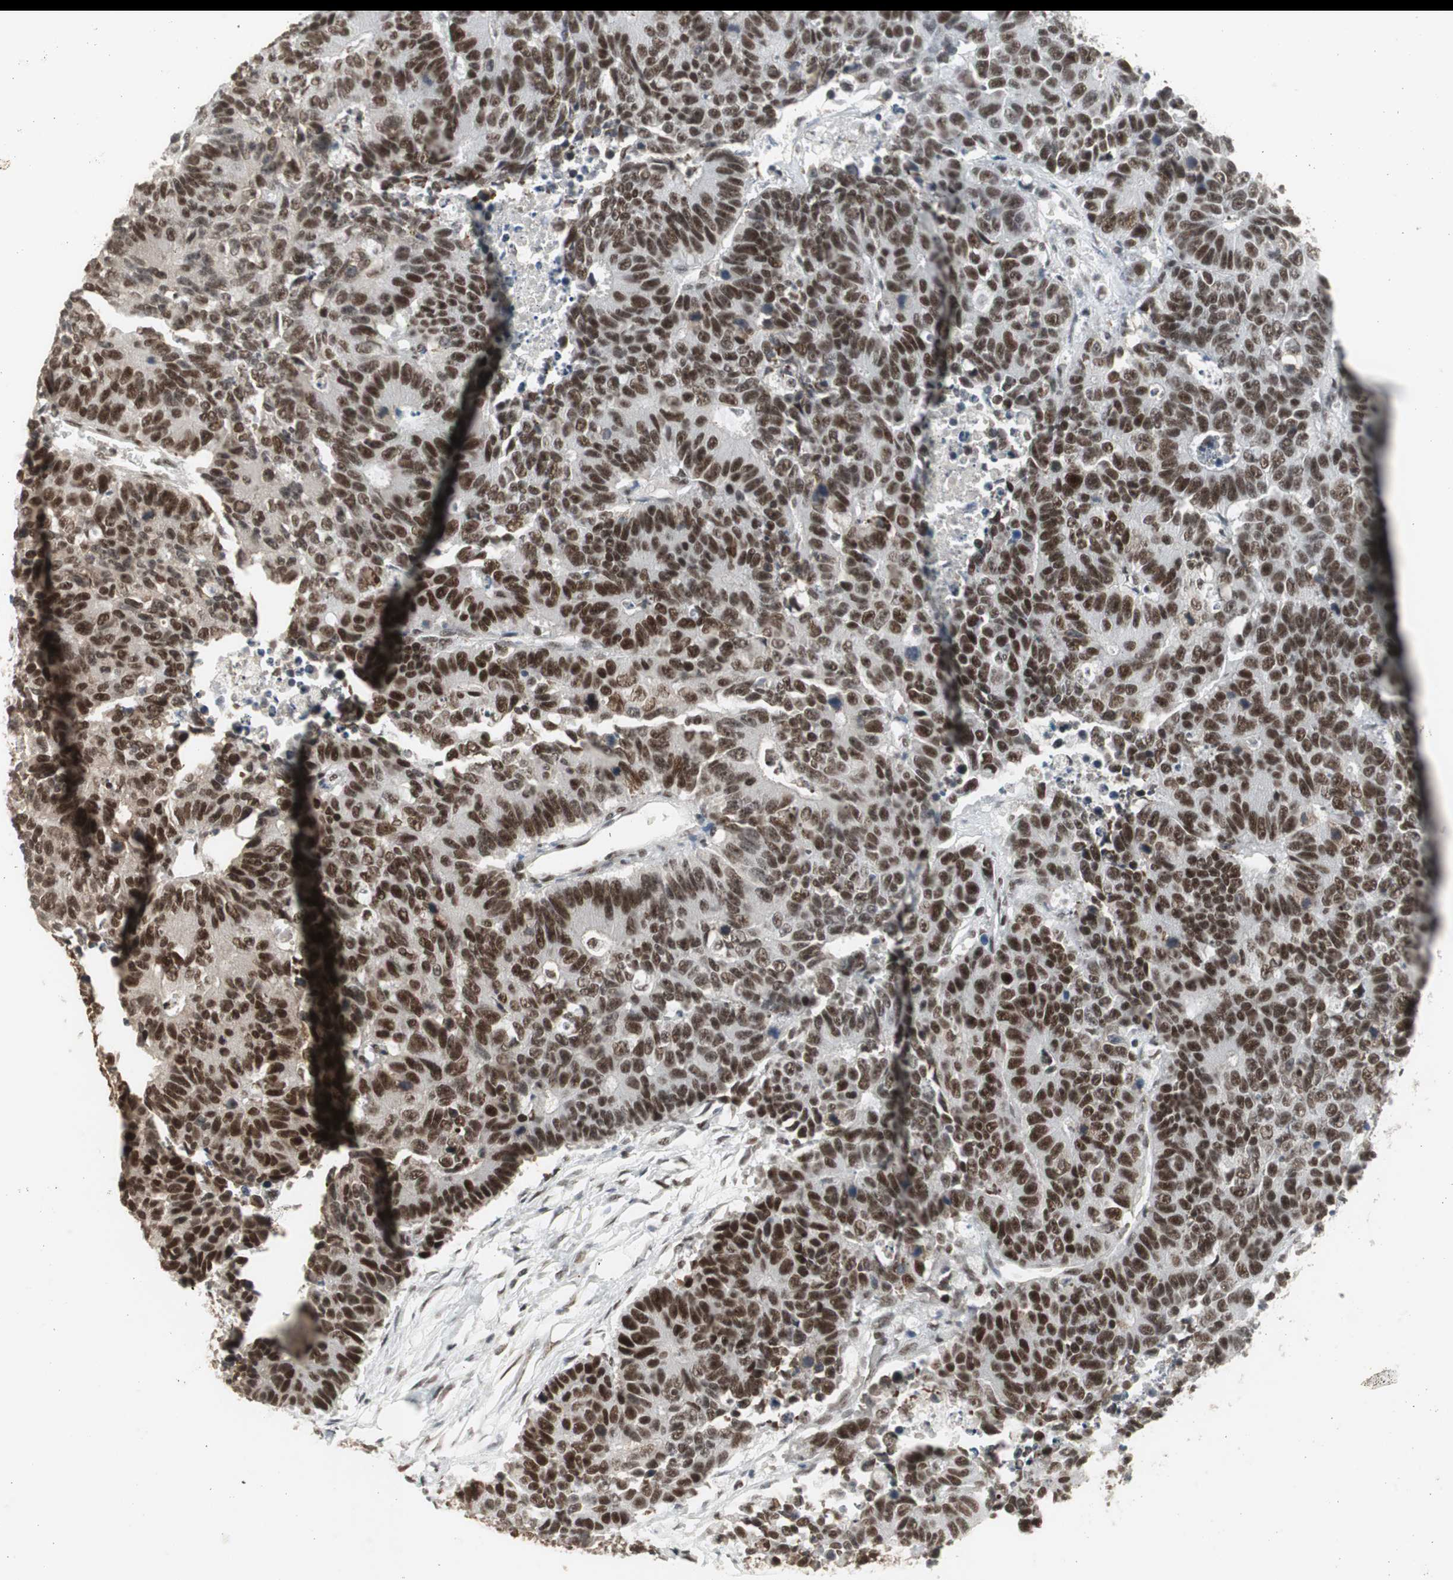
{"staining": {"intensity": "strong", "quantity": ">75%", "location": "nuclear"}, "tissue": "colorectal cancer", "cell_type": "Tumor cells", "image_type": "cancer", "snomed": [{"axis": "morphology", "description": "Adenocarcinoma, NOS"}, {"axis": "topography", "description": "Colon"}], "caption": "Immunohistochemical staining of colorectal cancer demonstrates high levels of strong nuclear protein staining in approximately >75% of tumor cells.", "gene": "RTF1", "patient": {"sex": "female", "age": 86}}